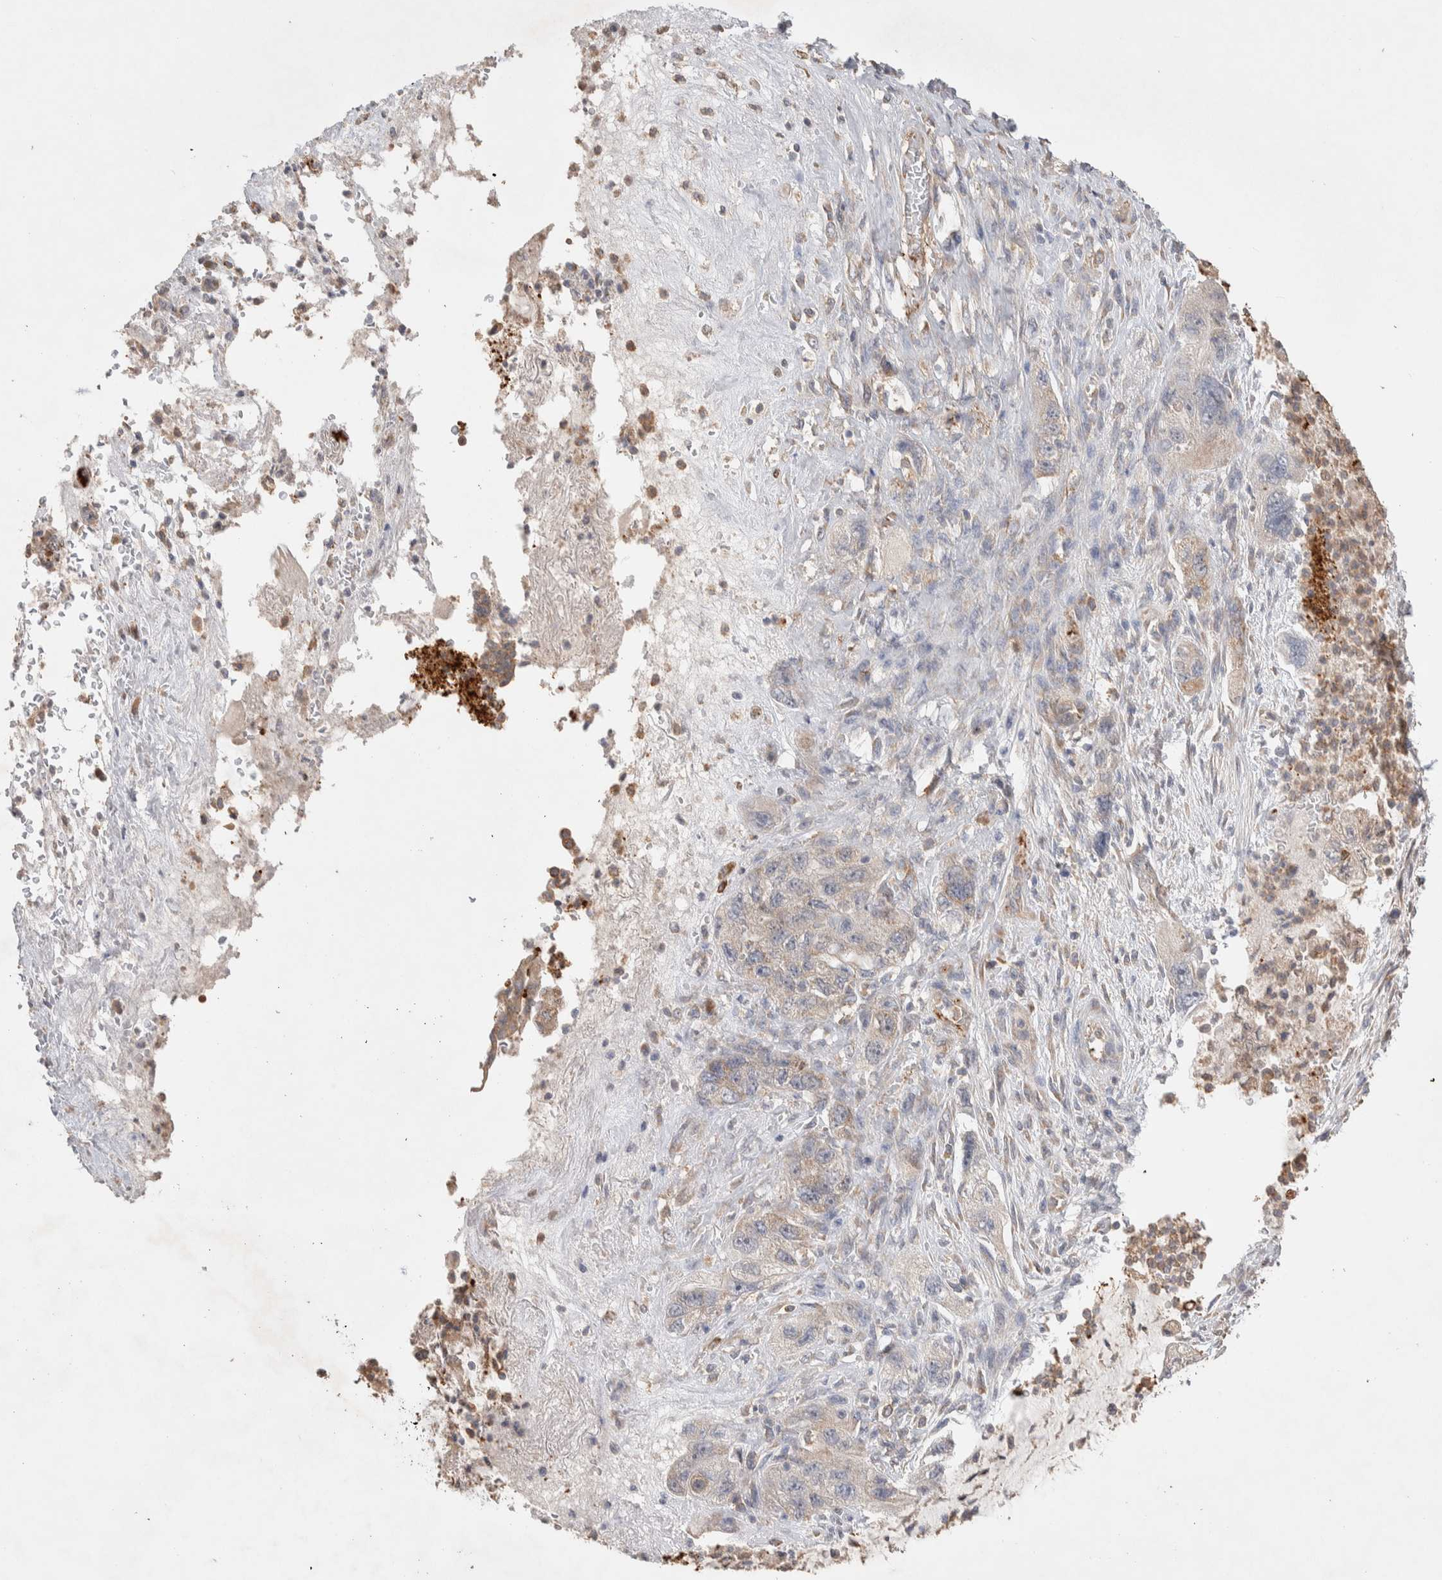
{"staining": {"intensity": "weak", "quantity": "<25%", "location": "cytoplasmic/membranous"}, "tissue": "pancreatic cancer", "cell_type": "Tumor cells", "image_type": "cancer", "snomed": [{"axis": "morphology", "description": "Adenocarcinoma, NOS"}, {"axis": "topography", "description": "Pancreas"}], "caption": "This is an IHC micrograph of human pancreatic cancer (adenocarcinoma). There is no staining in tumor cells.", "gene": "DEPTOR", "patient": {"sex": "female", "age": 73}}